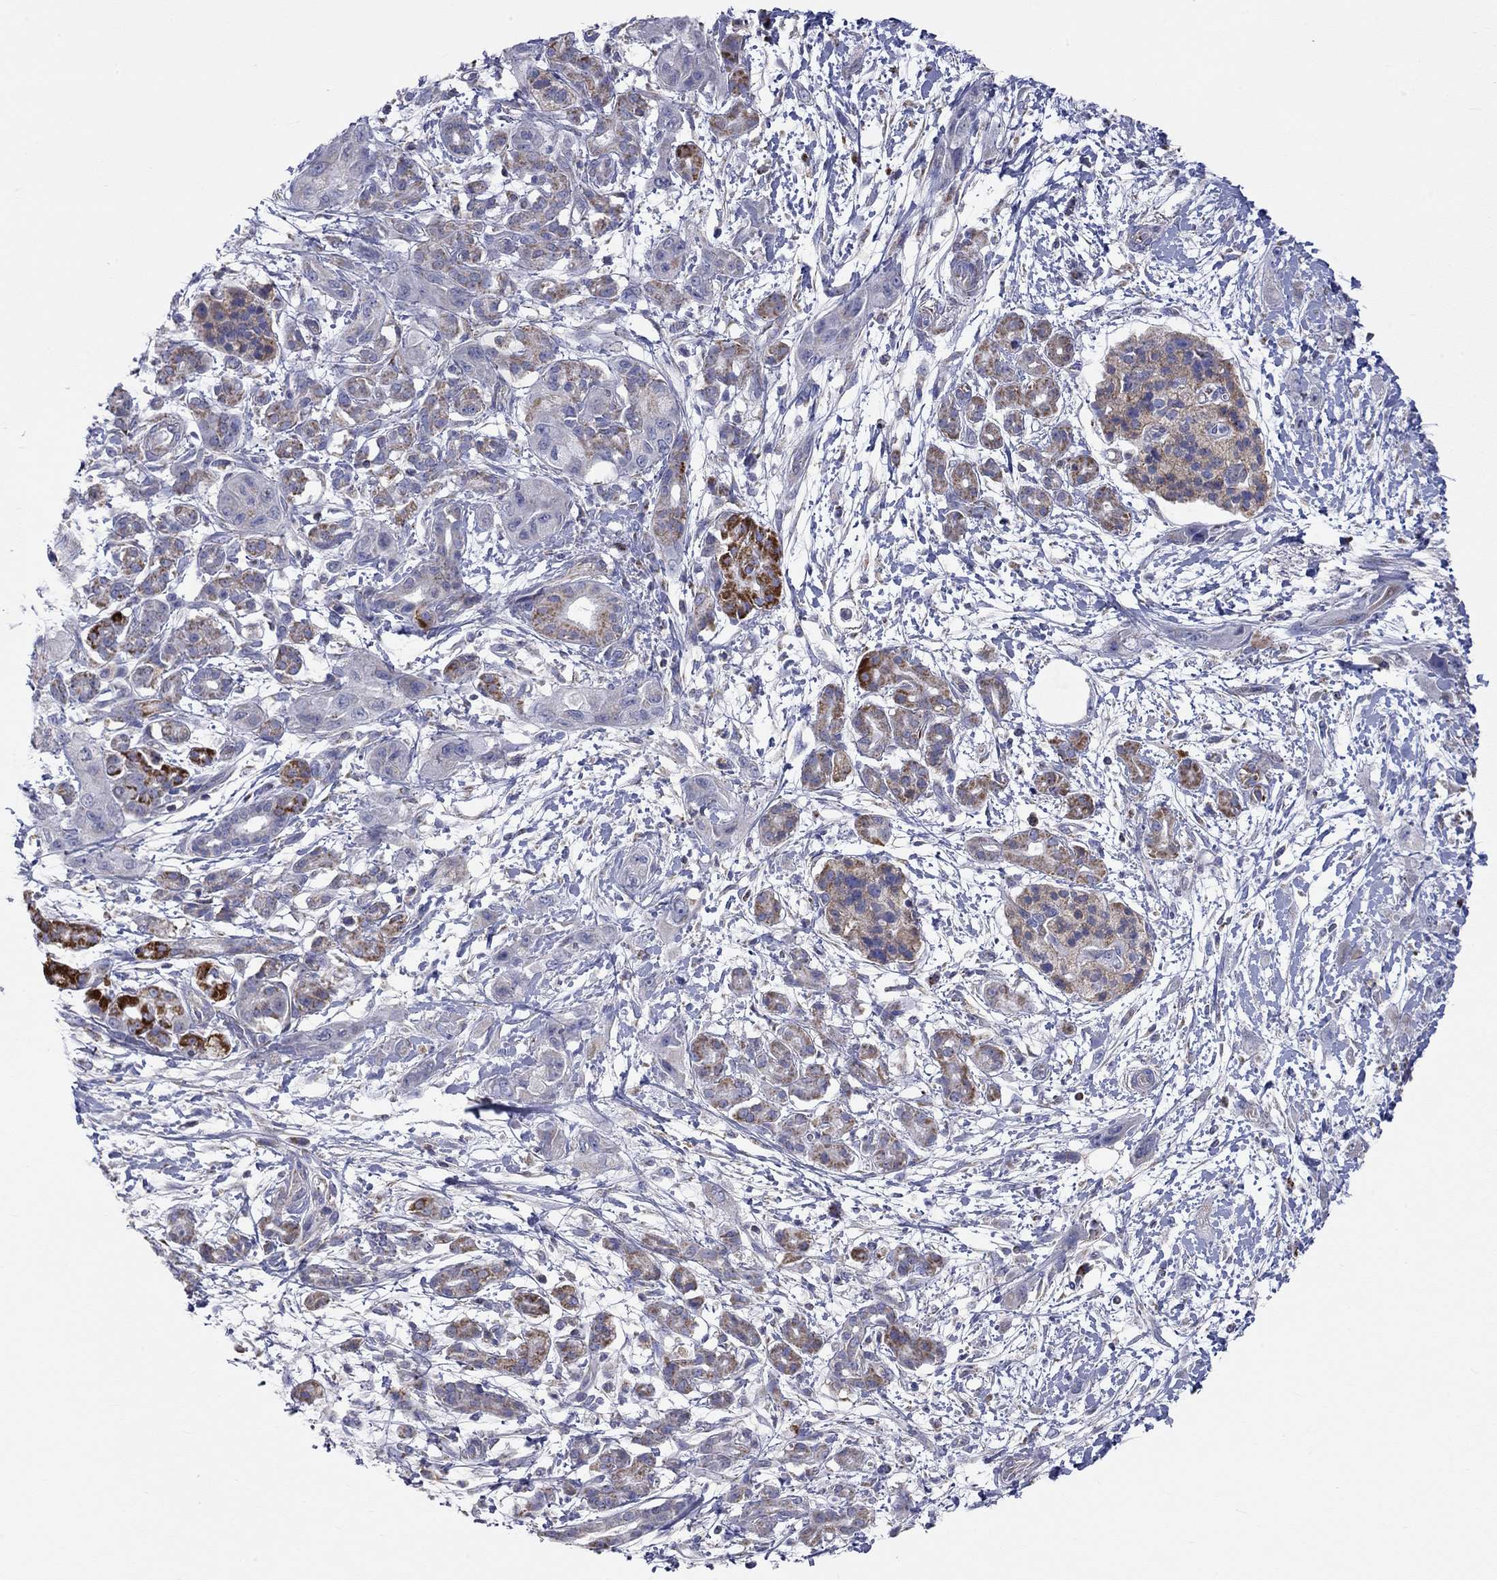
{"staining": {"intensity": "strong", "quantity": "<25%", "location": "cytoplasmic/membranous"}, "tissue": "pancreatic cancer", "cell_type": "Tumor cells", "image_type": "cancer", "snomed": [{"axis": "morphology", "description": "Adenocarcinoma, NOS"}, {"axis": "topography", "description": "Pancreas"}], "caption": "Adenocarcinoma (pancreatic) stained for a protein (brown) exhibits strong cytoplasmic/membranous positive positivity in approximately <25% of tumor cells.", "gene": "RCAN1", "patient": {"sex": "male", "age": 72}}